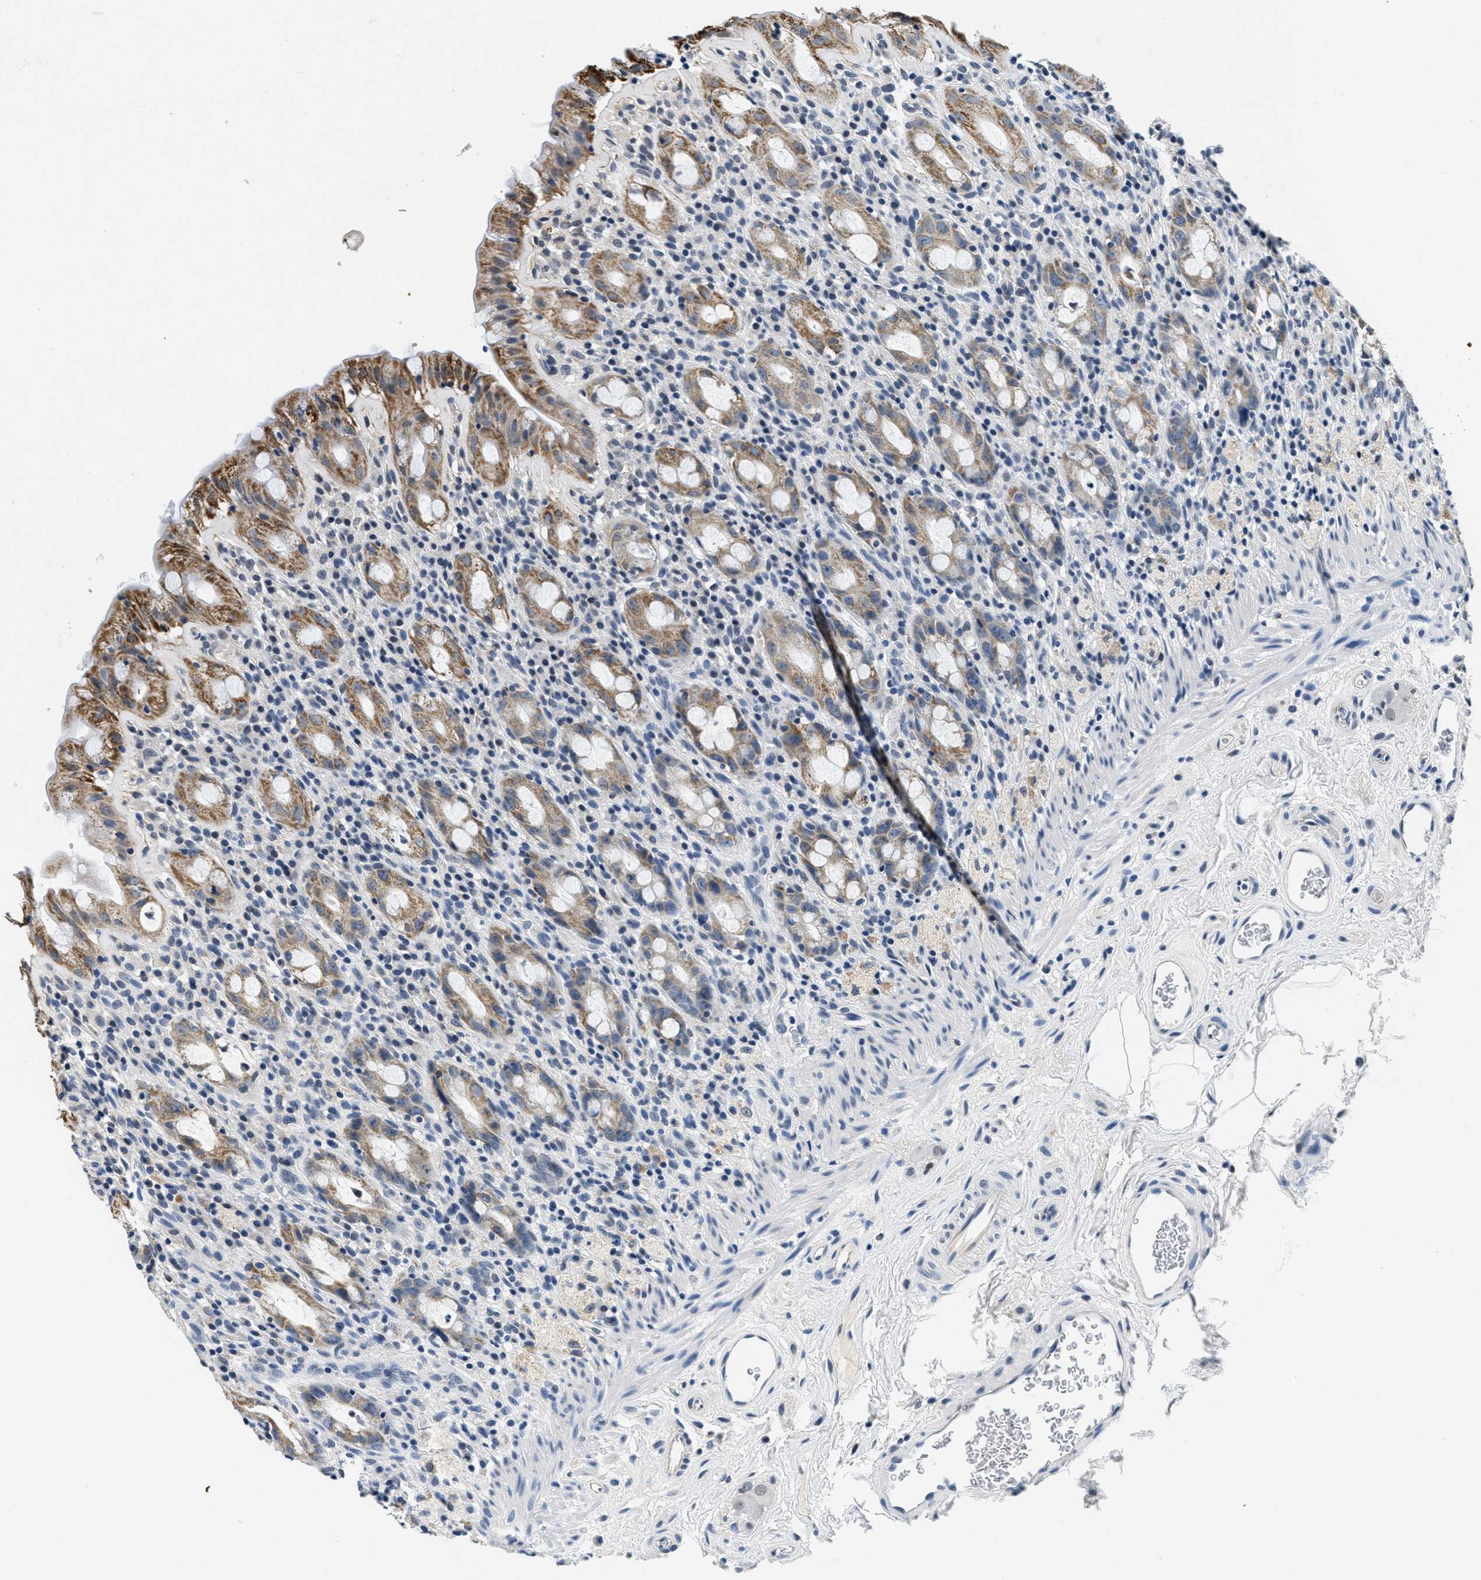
{"staining": {"intensity": "moderate", "quantity": "25%-75%", "location": "cytoplasmic/membranous"}, "tissue": "rectum", "cell_type": "Glandular cells", "image_type": "normal", "snomed": [{"axis": "morphology", "description": "Normal tissue, NOS"}, {"axis": "topography", "description": "Rectum"}], "caption": "Immunohistochemistry (IHC) of benign human rectum exhibits medium levels of moderate cytoplasmic/membranous expression in approximately 25%-75% of glandular cells. Nuclei are stained in blue.", "gene": "HS3ST2", "patient": {"sex": "male", "age": 44}}